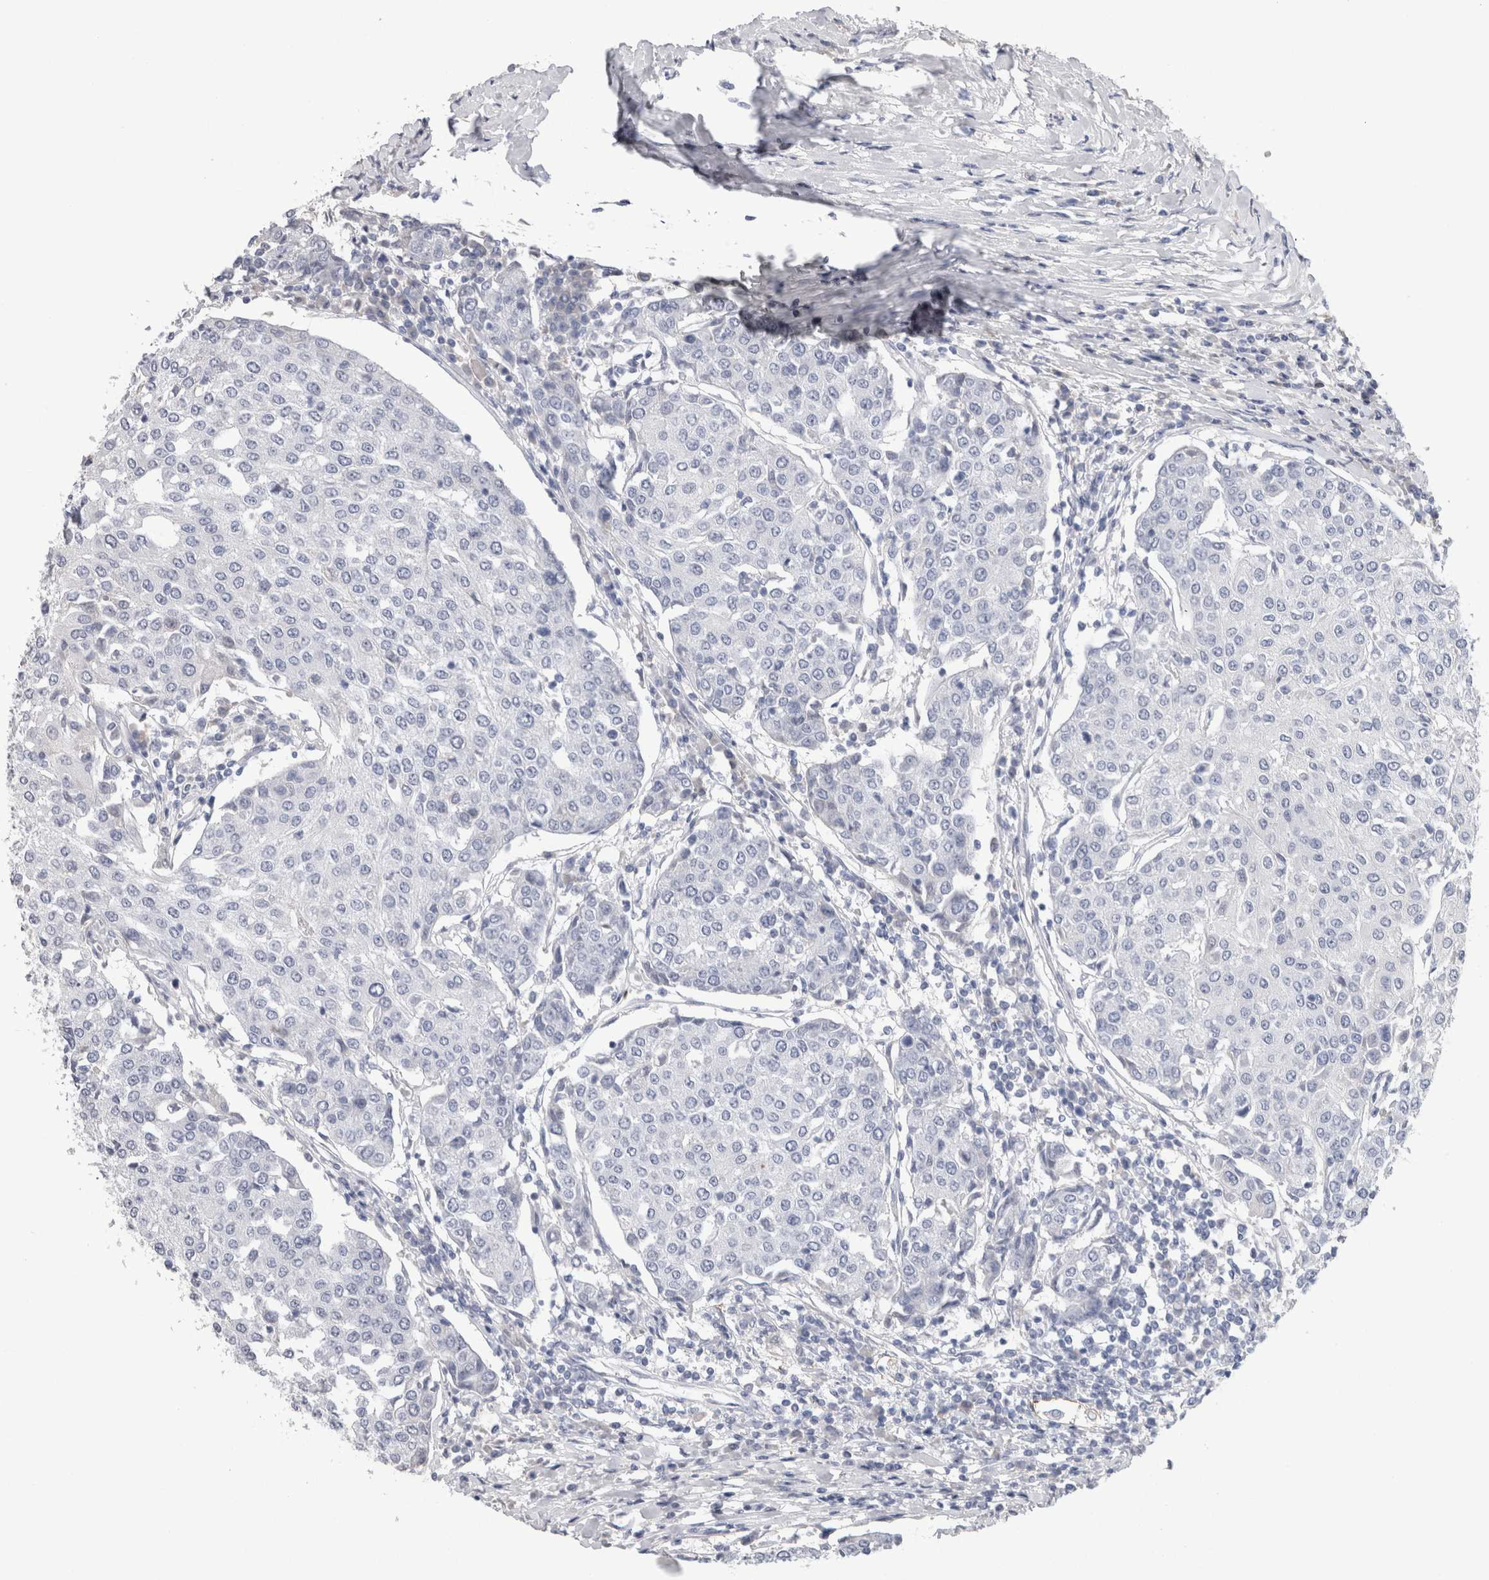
{"staining": {"intensity": "negative", "quantity": "none", "location": "none"}, "tissue": "urothelial cancer", "cell_type": "Tumor cells", "image_type": "cancer", "snomed": [{"axis": "morphology", "description": "Urothelial carcinoma, High grade"}, {"axis": "topography", "description": "Urinary bladder"}], "caption": "Human urothelial cancer stained for a protein using immunohistochemistry reveals no staining in tumor cells.", "gene": "FABP4", "patient": {"sex": "female", "age": 85}}